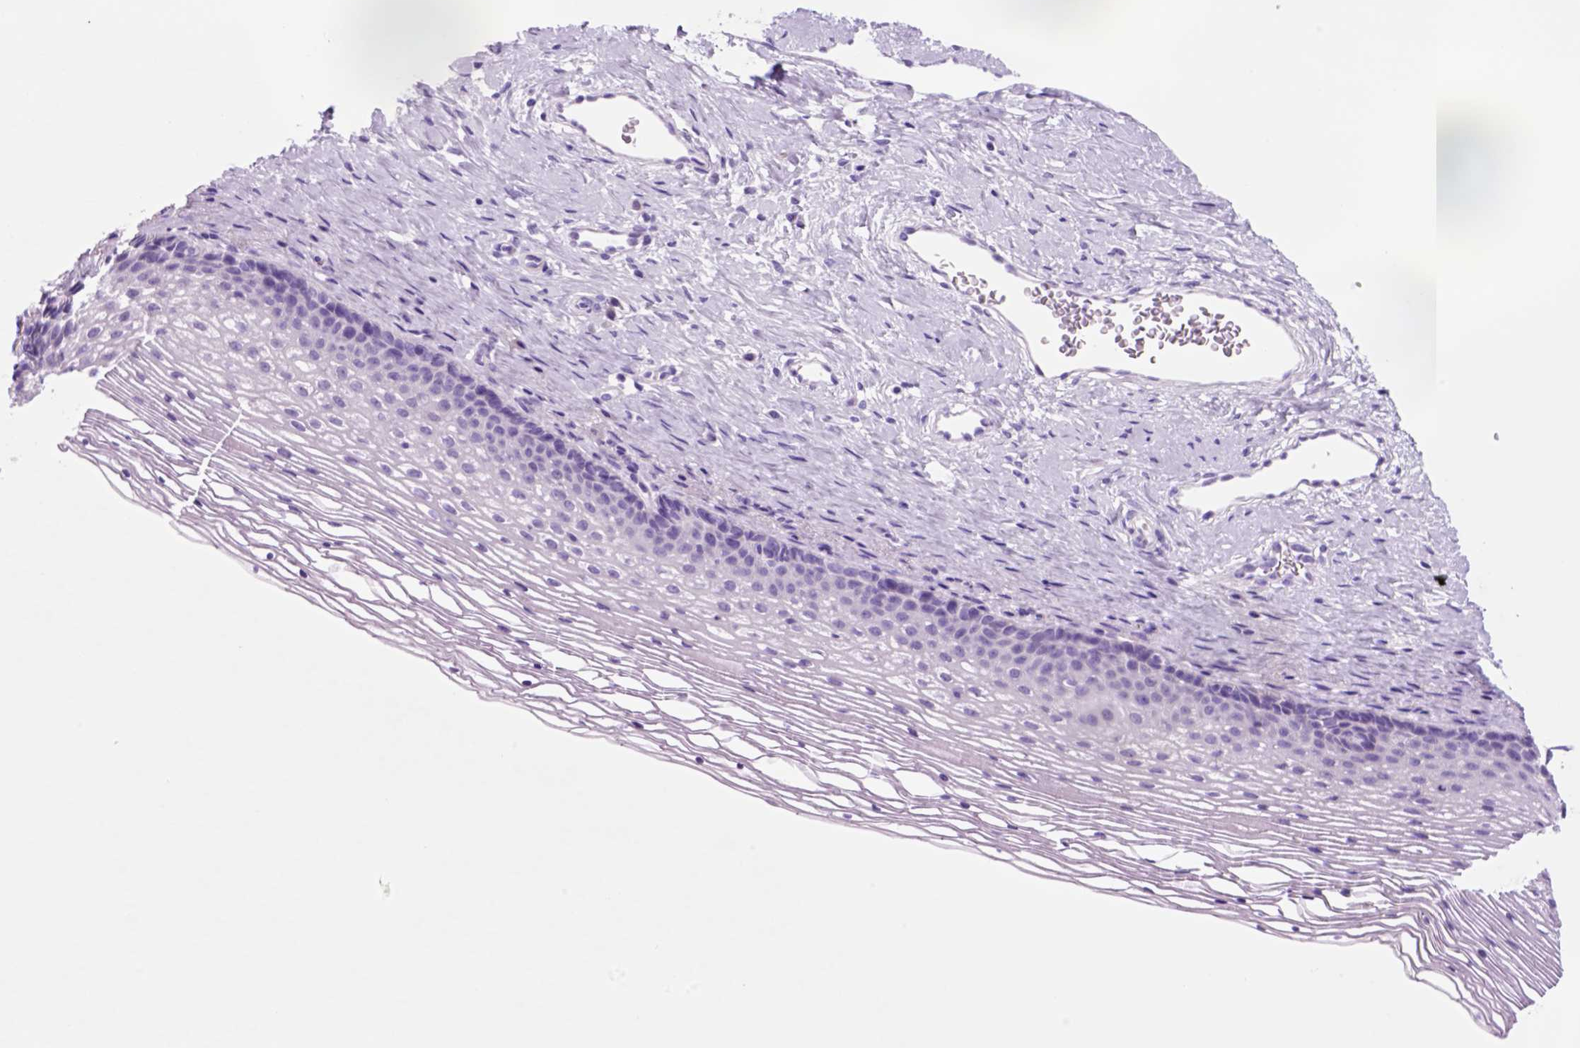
{"staining": {"intensity": "negative", "quantity": "none", "location": "none"}, "tissue": "cervix", "cell_type": "Glandular cells", "image_type": "normal", "snomed": [{"axis": "morphology", "description": "Normal tissue, NOS"}, {"axis": "topography", "description": "Cervix"}], "caption": "Glandular cells show no significant protein positivity in normal cervix. The staining was performed using DAB to visualize the protein expression in brown, while the nuclei were stained in blue with hematoxylin (Magnification: 20x).", "gene": "HHIPL2", "patient": {"sex": "female", "age": 34}}